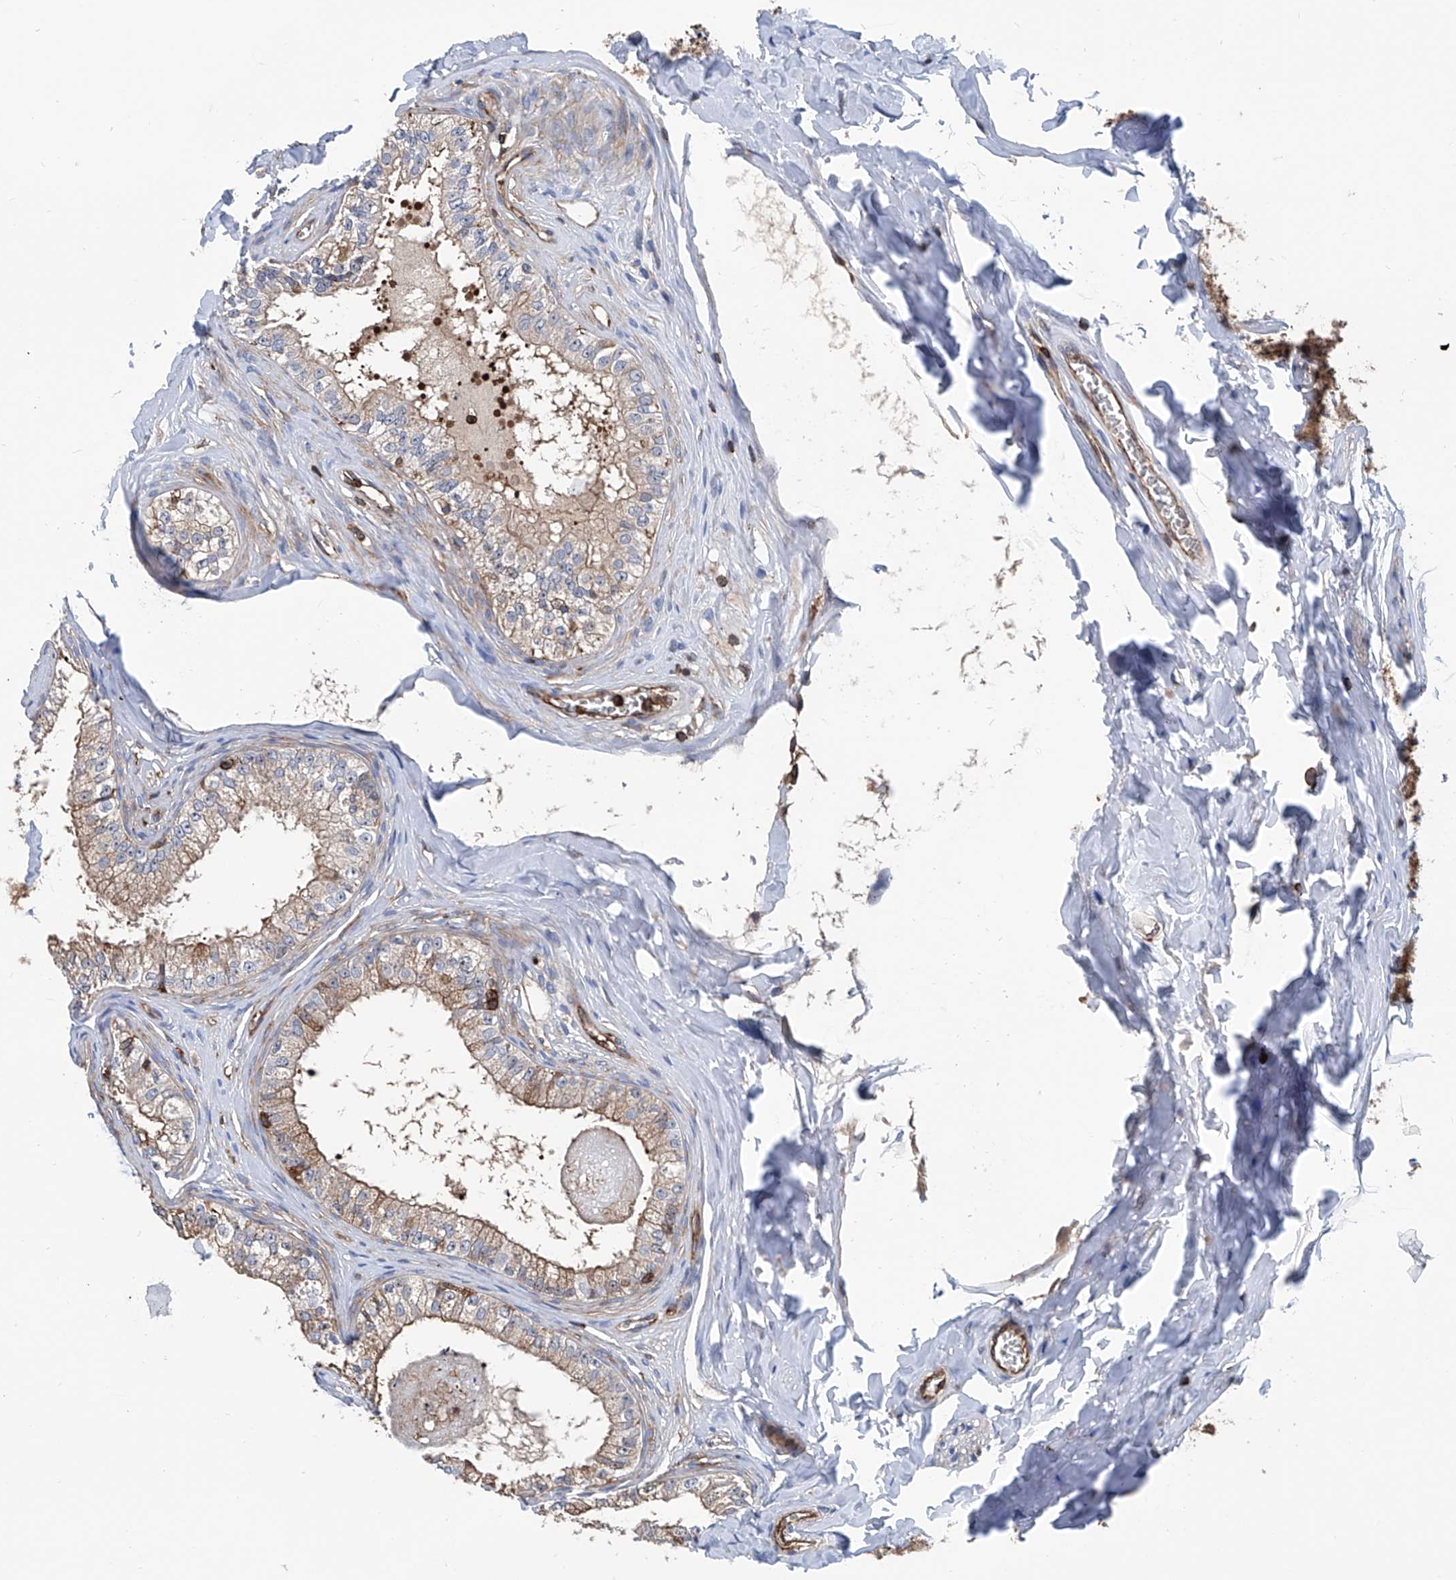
{"staining": {"intensity": "moderate", "quantity": "25%-75%", "location": "cytoplasmic/membranous"}, "tissue": "epididymis", "cell_type": "Glandular cells", "image_type": "normal", "snomed": [{"axis": "morphology", "description": "Normal tissue, NOS"}, {"axis": "topography", "description": "Epididymis"}], "caption": "Protein staining demonstrates moderate cytoplasmic/membranous staining in about 25%-75% of glandular cells in normal epididymis.", "gene": "ZNF484", "patient": {"sex": "male", "age": 29}}